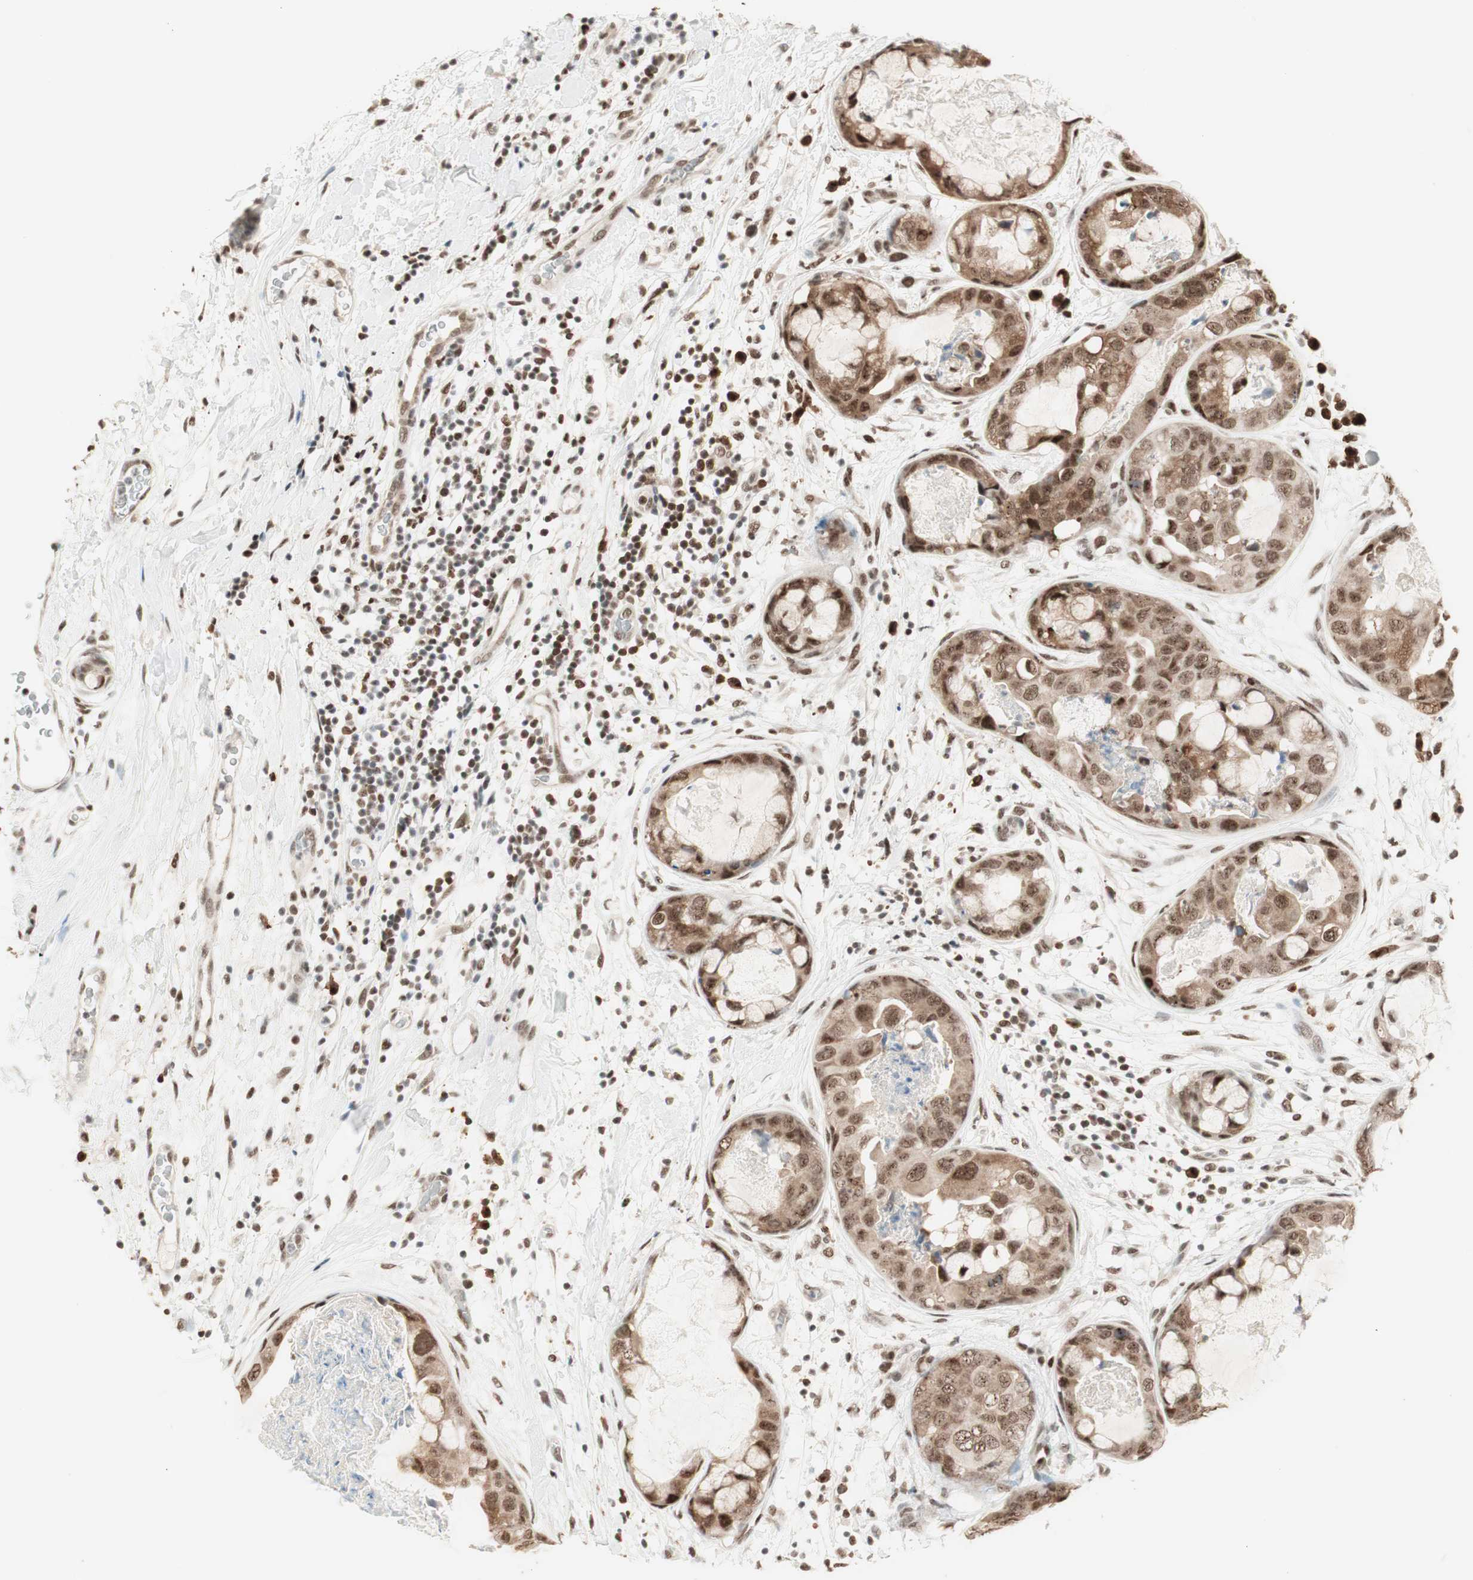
{"staining": {"intensity": "moderate", "quantity": ">75%", "location": "cytoplasmic/membranous,nuclear"}, "tissue": "breast cancer", "cell_type": "Tumor cells", "image_type": "cancer", "snomed": [{"axis": "morphology", "description": "Duct carcinoma"}, {"axis": "topography", "description": "Breast"}], "caption": "Intraductal carcinoma (breast) stained with a protein marker exhibits moderate staining in tumor cells.", "gene": "SMARCE1", "patient": {"sex": "female", "age": 40}}